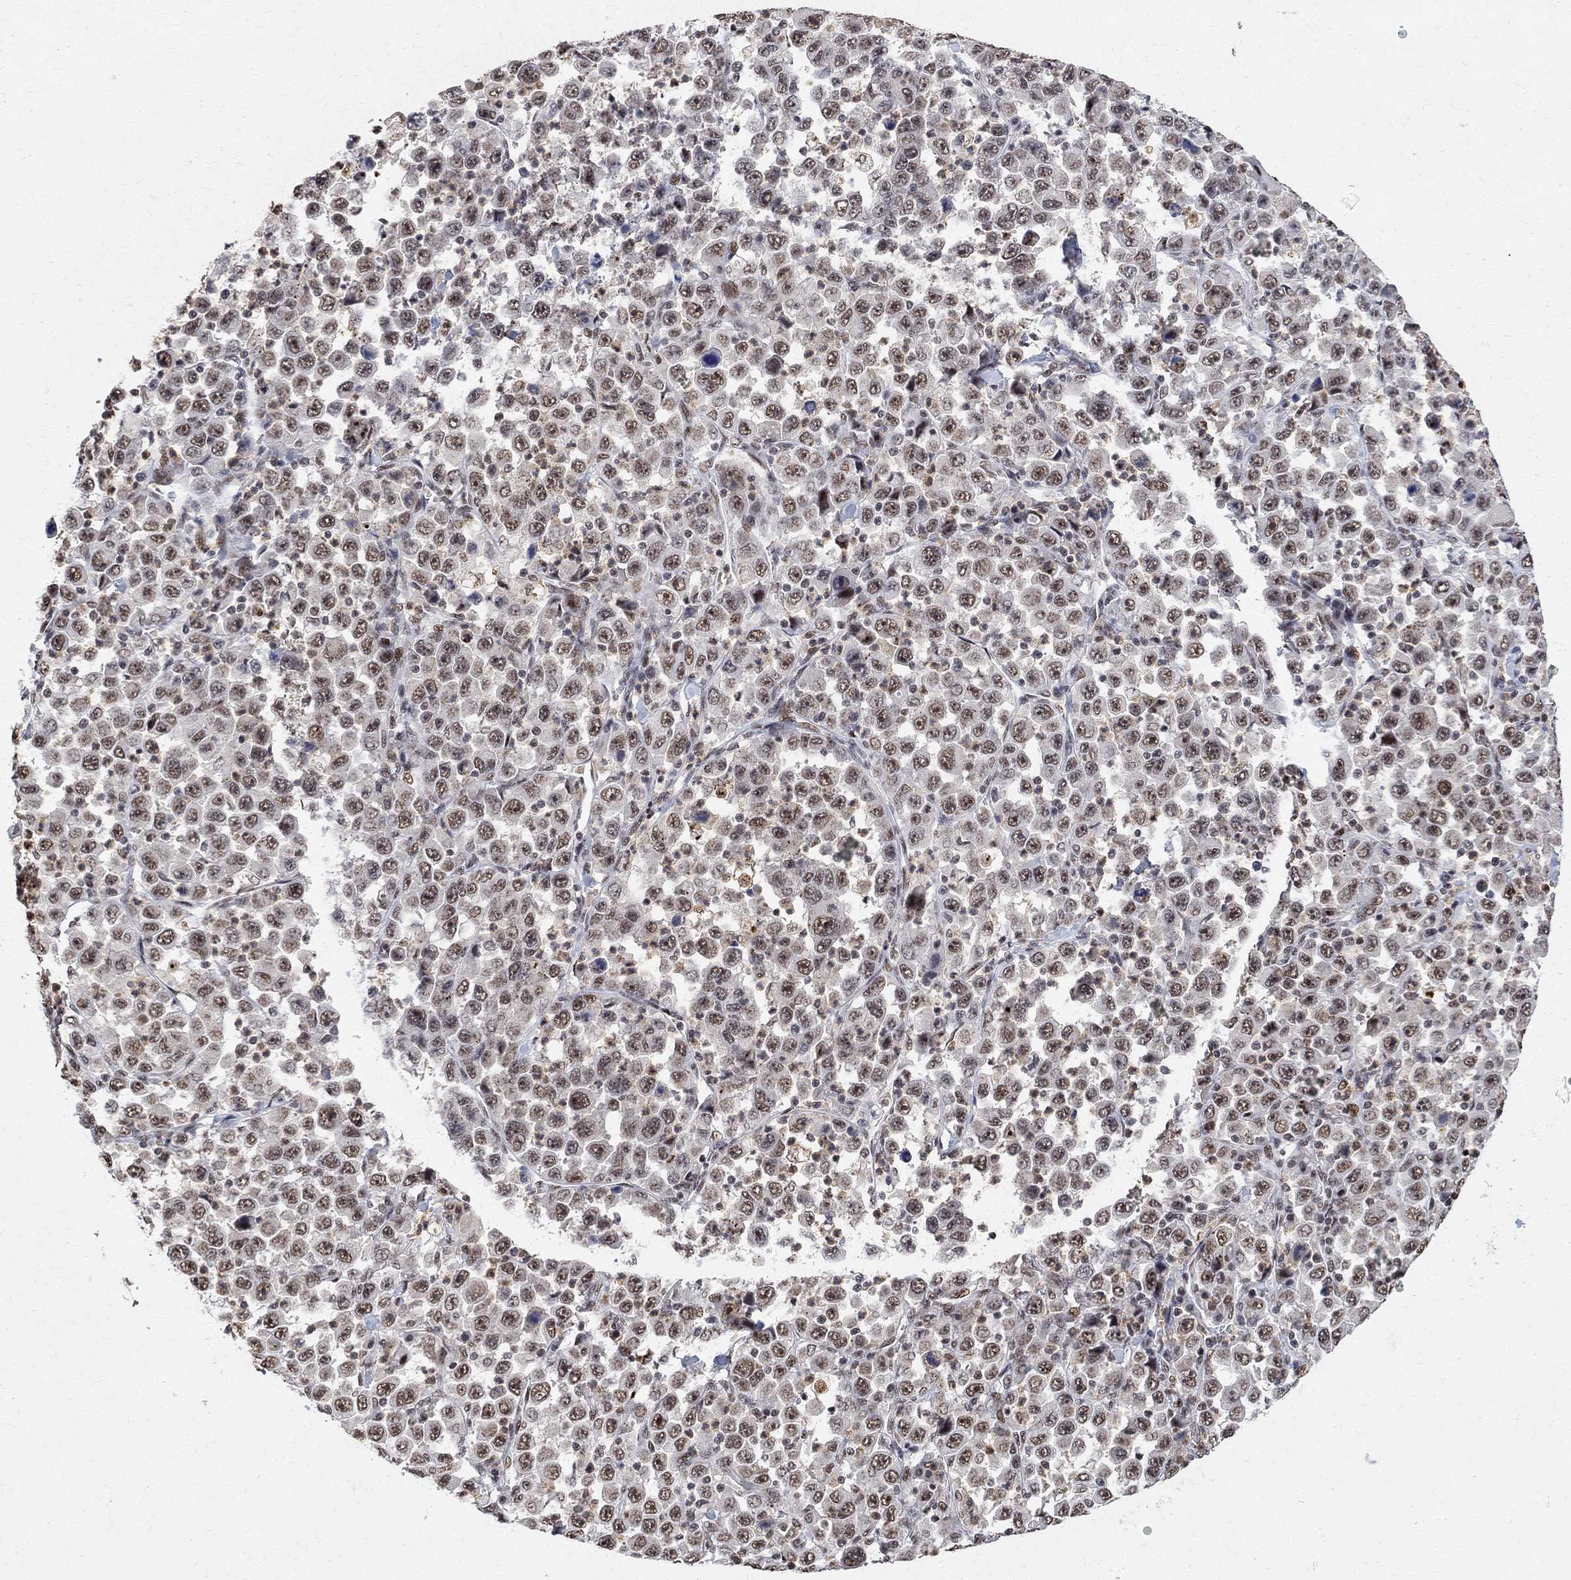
{"staining": {"intensity": "moderate", "quantity": ">75%", "location": "nuclear"}, "tissue": "stomach cancer", "cell_type": "Tumor cells", "image_type": "cancer", "snomed": [{"axis": "morphology", "description": "Normal tissue, NOS"}, {"axis": "morphology", "description": "Adenocarcinoma, NOS"}, {"axis": "topography", "description": "Stomach, upper"}, {"axis": "topography", "description": "Stomach"}], "caption": "Human stomach cancer stained for a protein (brown) shows moderate nuclear positive positivity in about >75% of tumor cells.", "gene": "E4F1", "patient": {"sex": "male", "age": 59}}